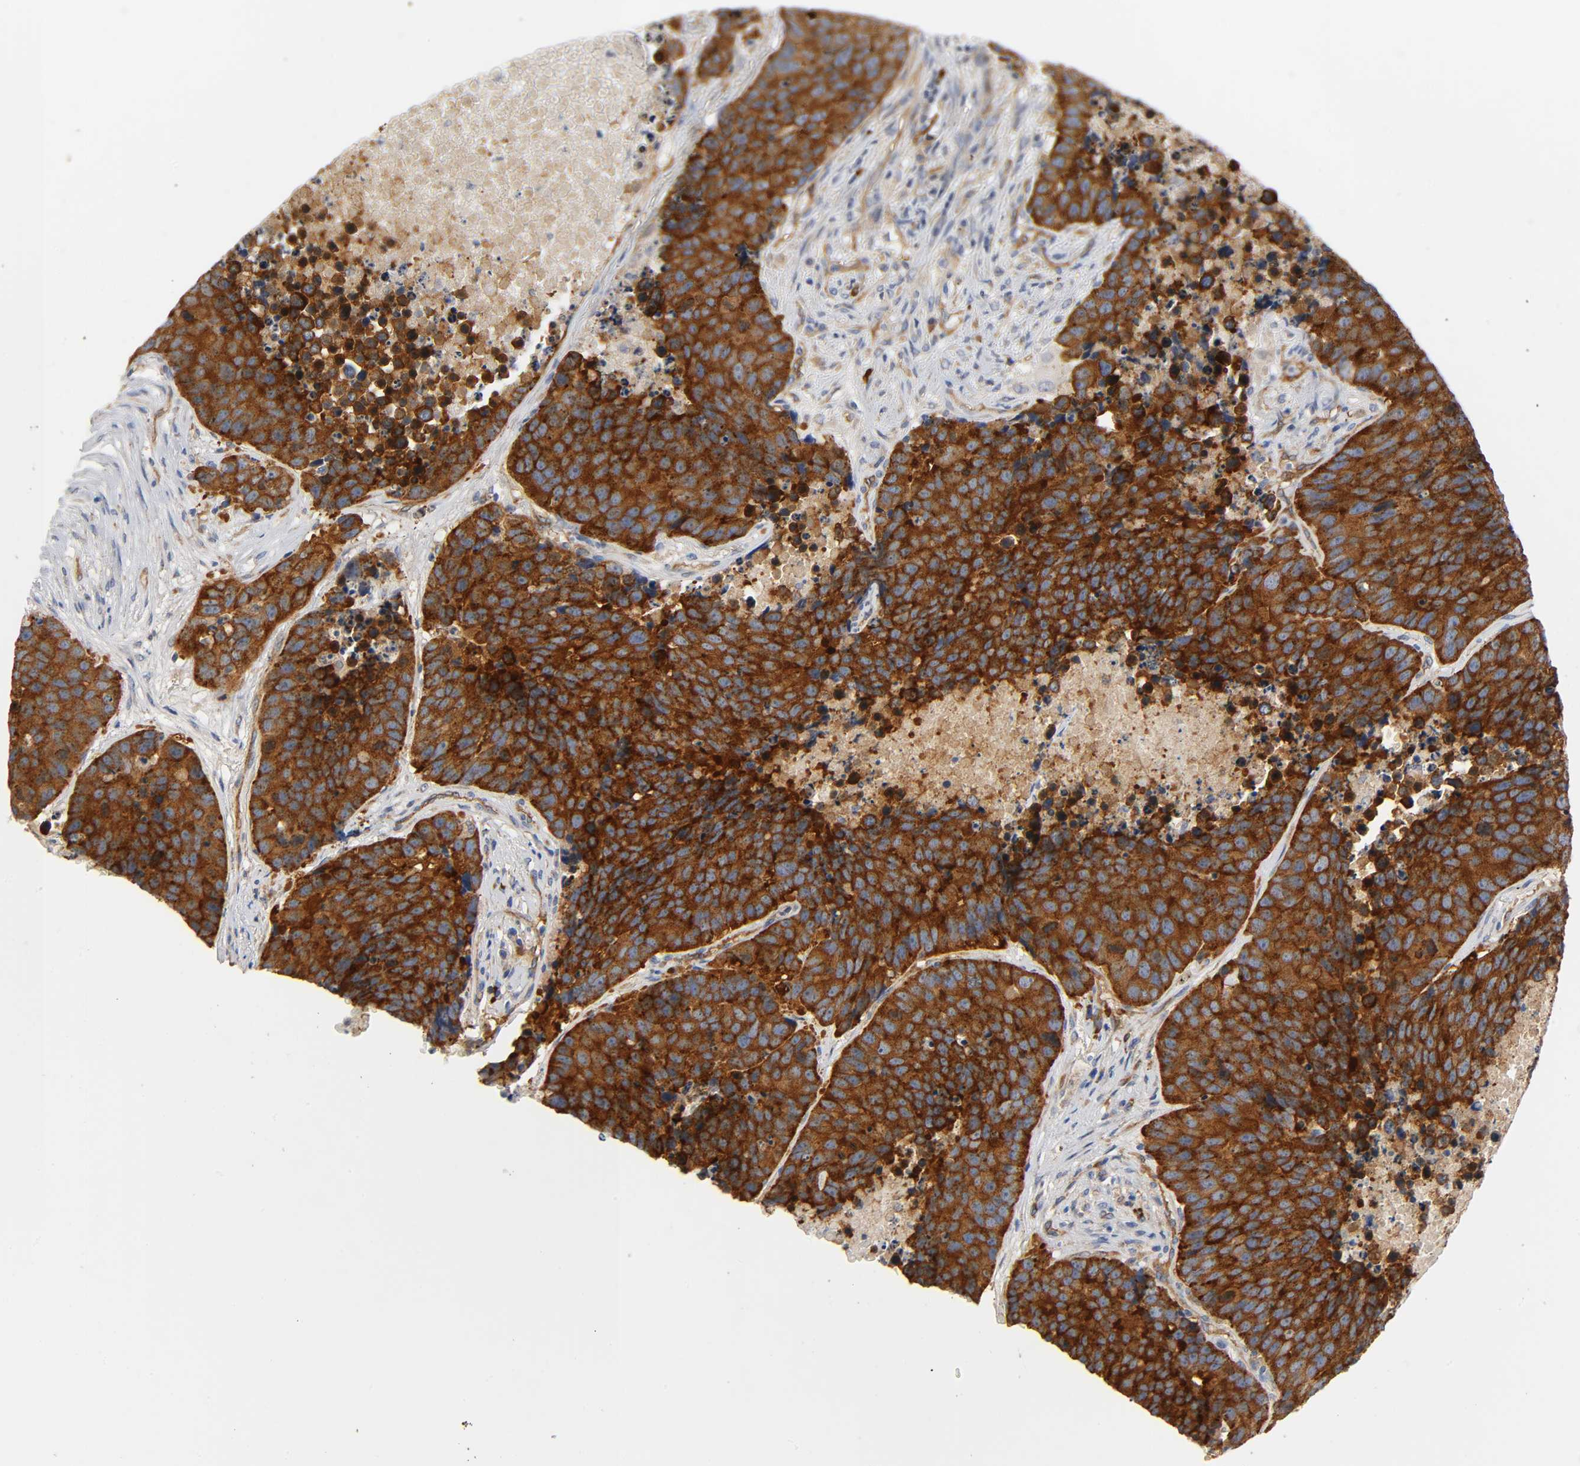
{"staining": {"intensity": "strong", "quantity": ">75%", "location": "cytoplasmic/membranous"}, "tissue": "carcinoid", "cell_type": "Tumor cells", "image_type": "cancer", "snomed": [{"axis": "morphology", "description": "Carcinoid, malignant, NOS"}, {"axis": "topography", "description": "Lung"}], "caption": "Strong cytoplasmic/membranous expression for a protein is present in approximately >75% of tumor cells of malignant carcinoid using IHC.", "gene": "CD2AP", "patient": {"sex": "male", "age": 60}}